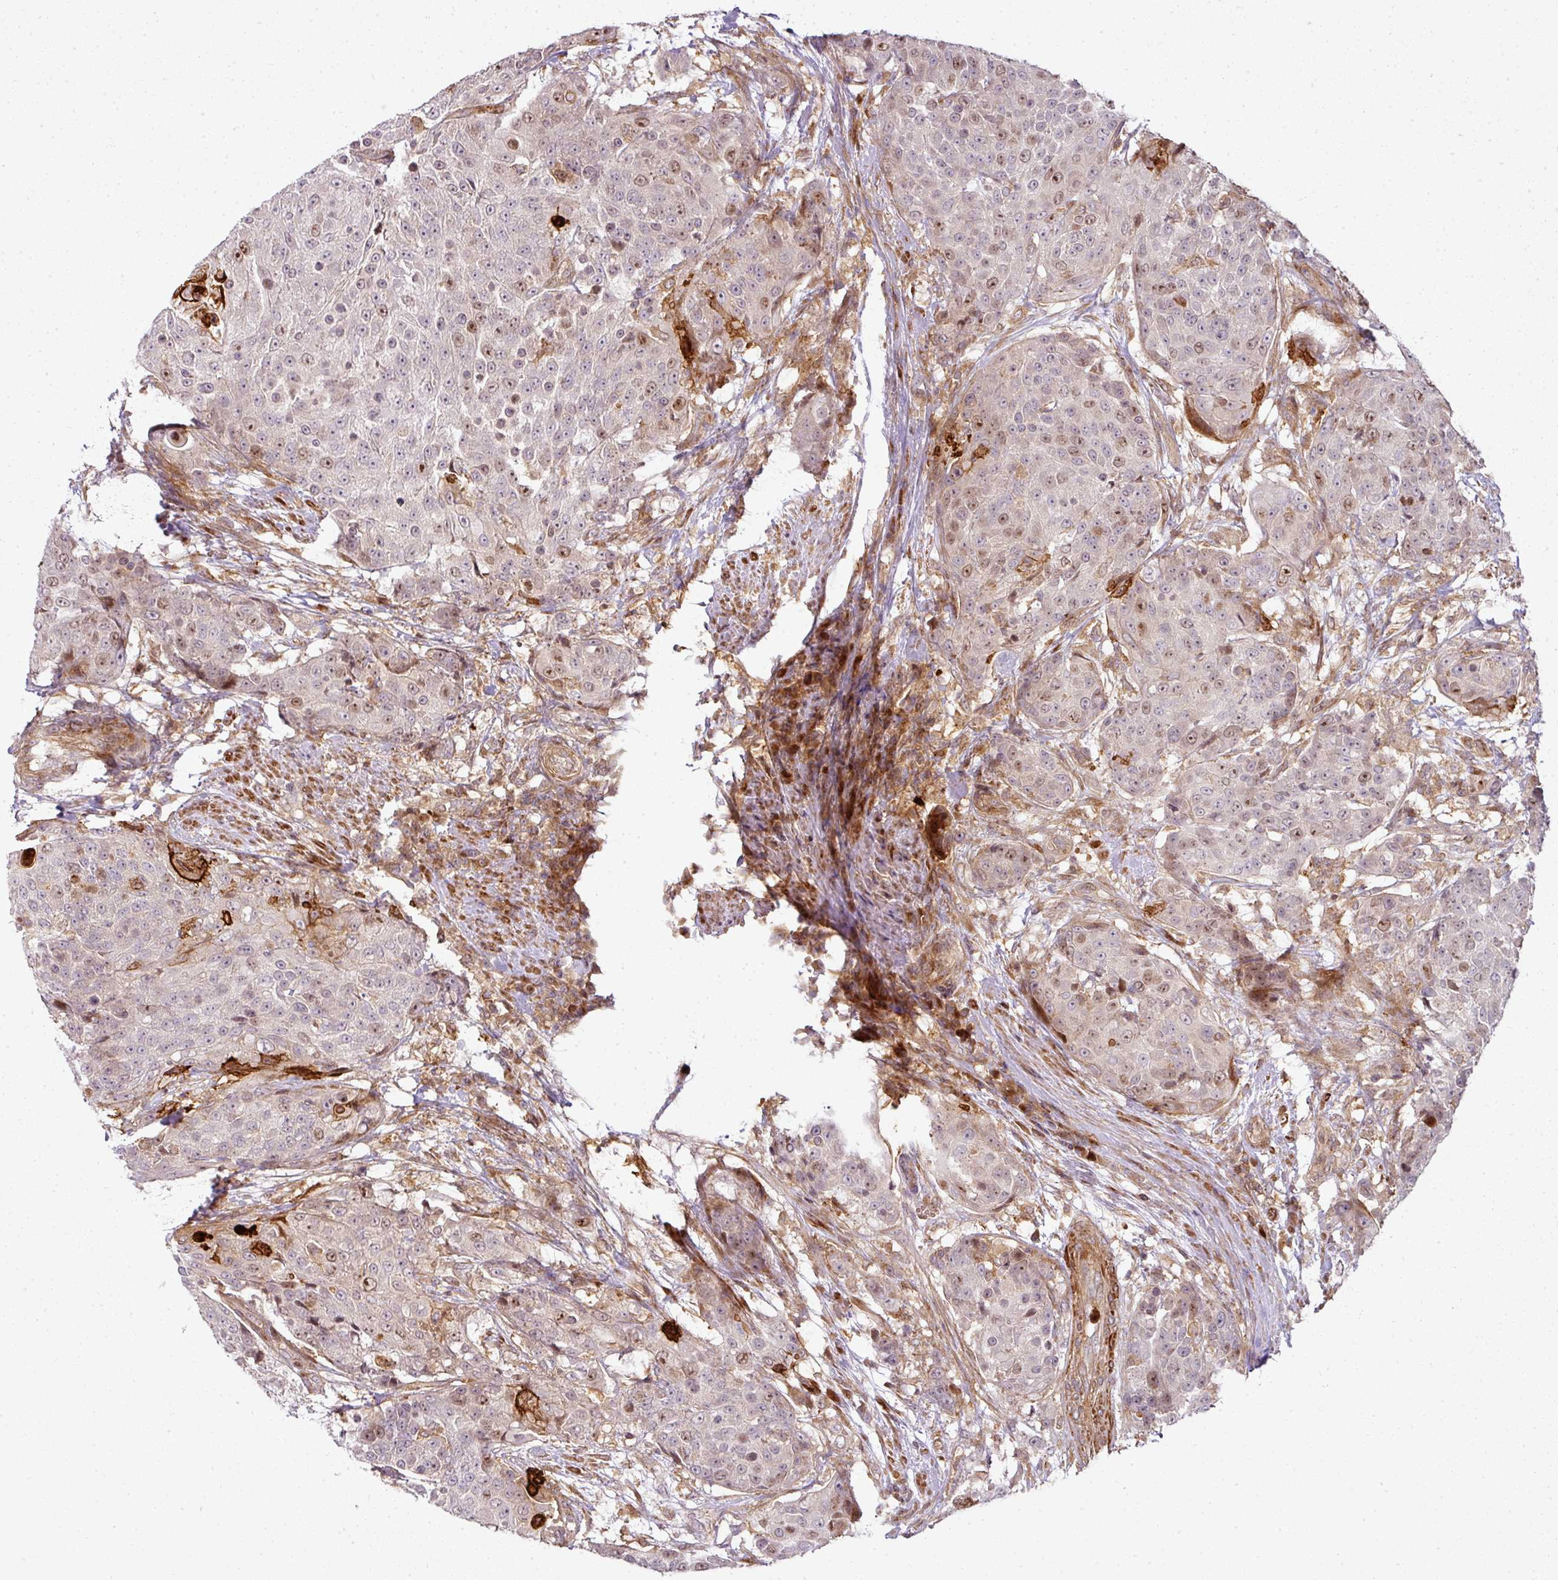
{"staining": {"intensity": "strong", "quantity": "<25%", "location": "cytoplasmic/membranous,nuclear"}, "tissue": "urothelial cancer", "cell_type": "Tumor cells", "image_type": "cancer", "snomed": [{"axis": "morphology", "description": "Urothelial carcinoma, High grade"}, {"axis": "topography", "description": "Urinary bladder"}], "caption": "The image reveals immunohistochemical staining of high-grade urothelial carcinoma. There is strong cytoplasmic/membranous and nuclear expression is seen in approximately <25% of tumor cells.", "gene": "ATAT1", "patient": {"sex": "female", "age": 63}}